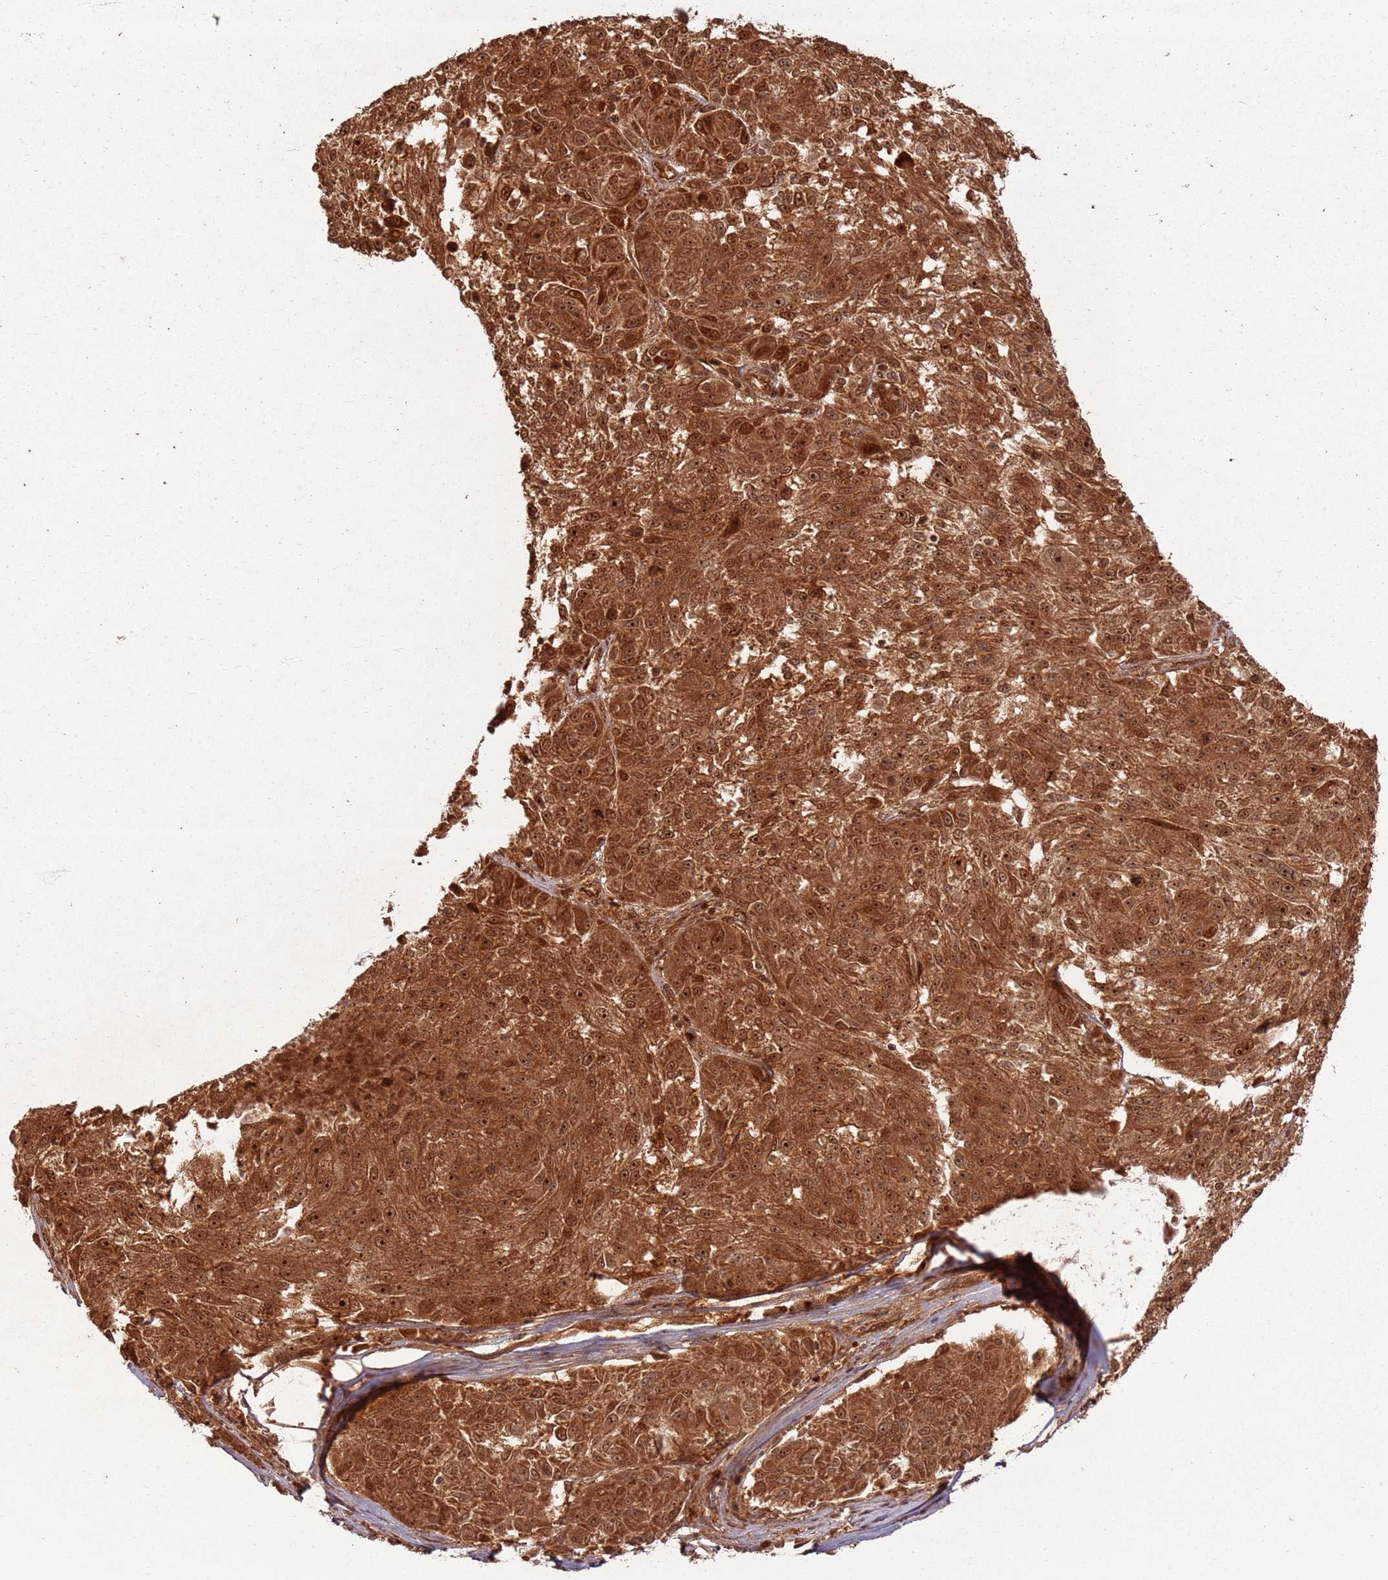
{"staining": {"intensity": "strong", "quantity": ">75%", "location": "cytoplasmic/membranous,nuclear"}, "tissue": "melanoma", "cell_type": "Tumor cells", "image_type": "cancer", "snomed": [{"axis": "morphology", "description": "Malignant melanoma, NOS"}, {"axis": "topography", "description": "Skin"}], "caption": "This micrograph displays melanoma stained with immunohistochemistry (IHC) to label a protein in brown. The cytoplasmic/membranous and nuclear of tumor cells show strong positivity for the protein. Nuclei are counter-stained blue.", "gene": "TBC1D13", "patient": {"sex": "male", "age": 53}}